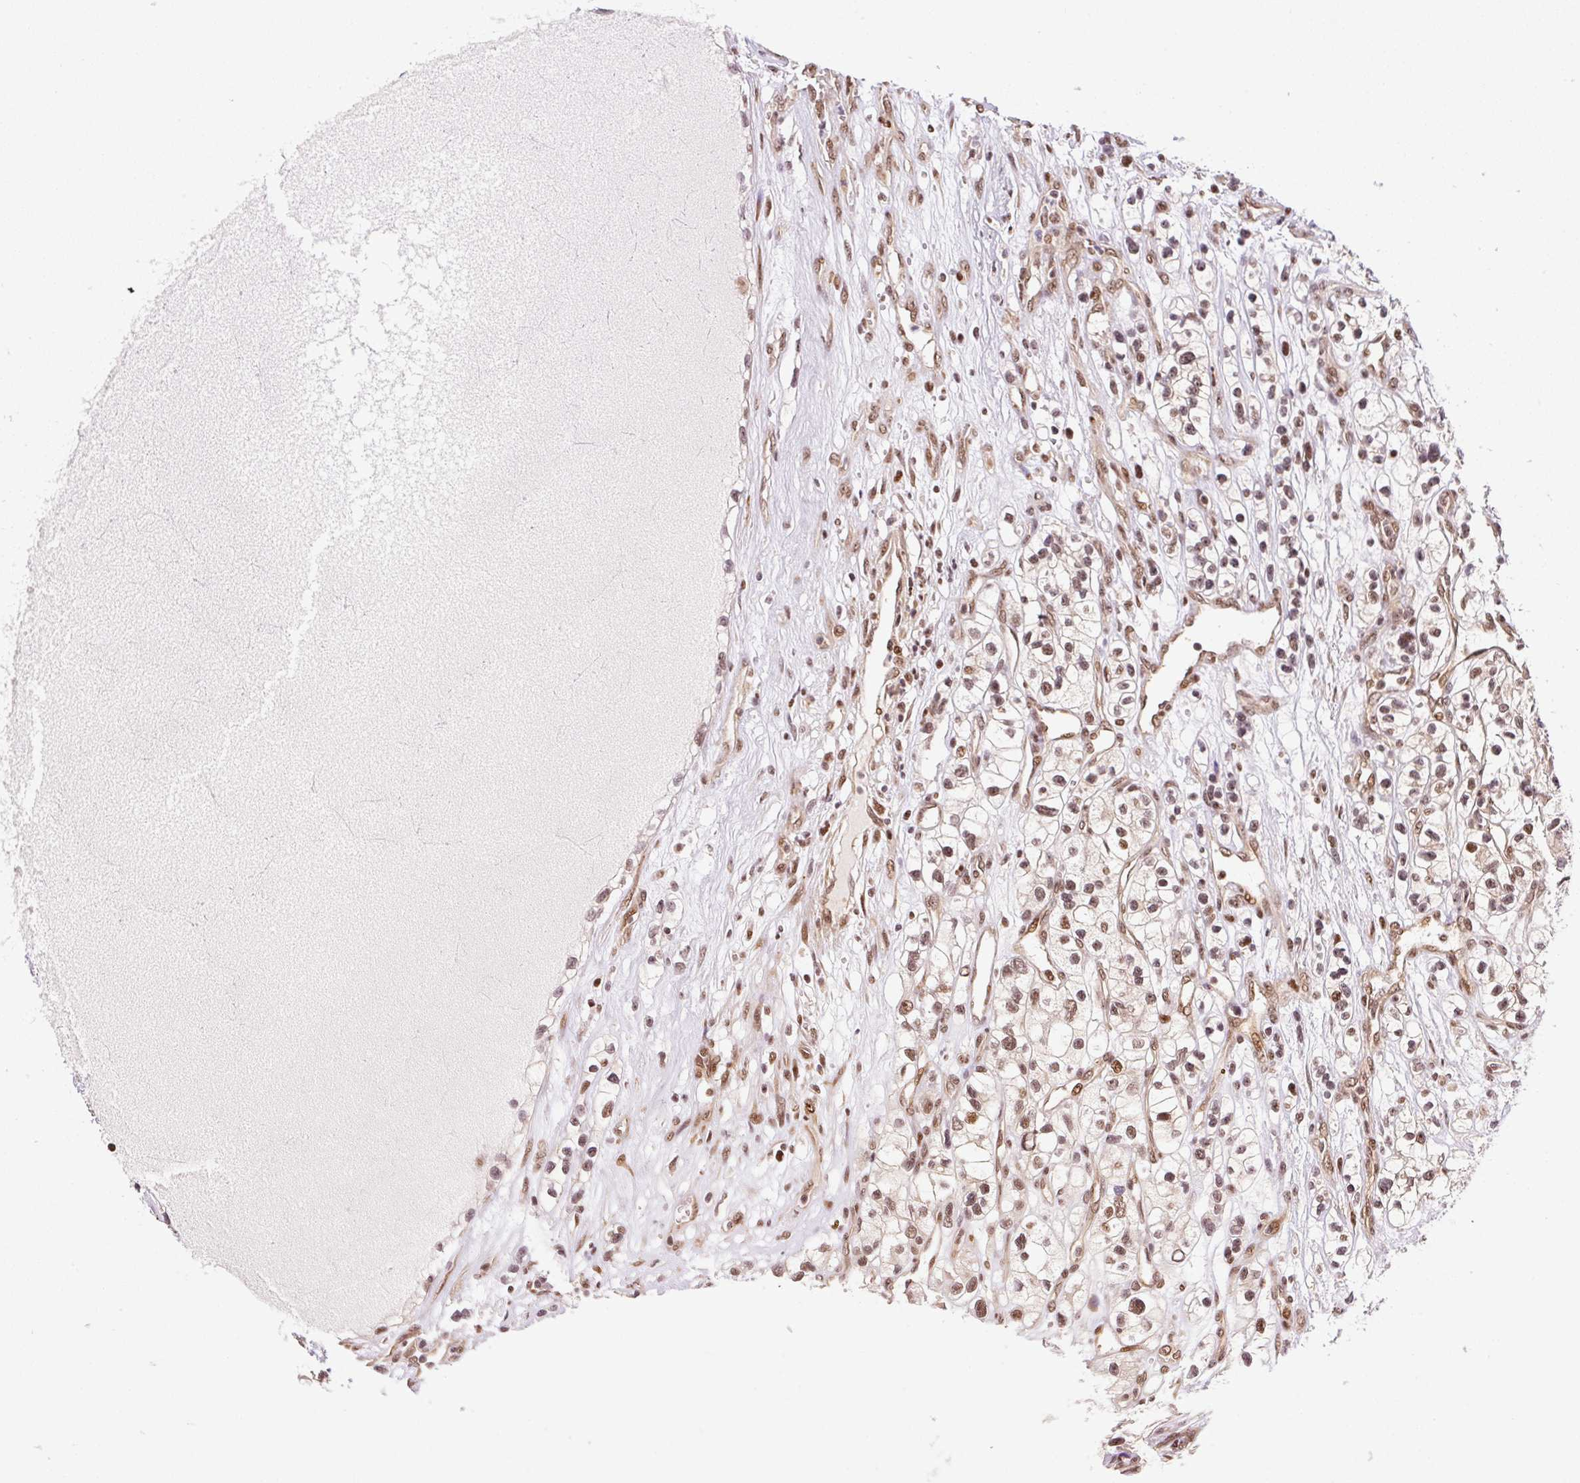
{"staining": {"intensity": "moderate", "quantity": ">75%", "location": "nuclear"}, "tissue": "renal cancer", "cell_type": "Tumor cells", "image_type": "cancer", "snomed": [{"axis": "morphology", "description": "Adenocarcinoma, NOS"}, {"axis": "topography", "description": "Kidney"}], "caption": "This is a micrograph of IHC staining of renal adenocarcinoma, which shows moderate staining in the nuclear of tumor cells.", "gene": "INTS8", "patient": {"sex": "female", "age": 57}}